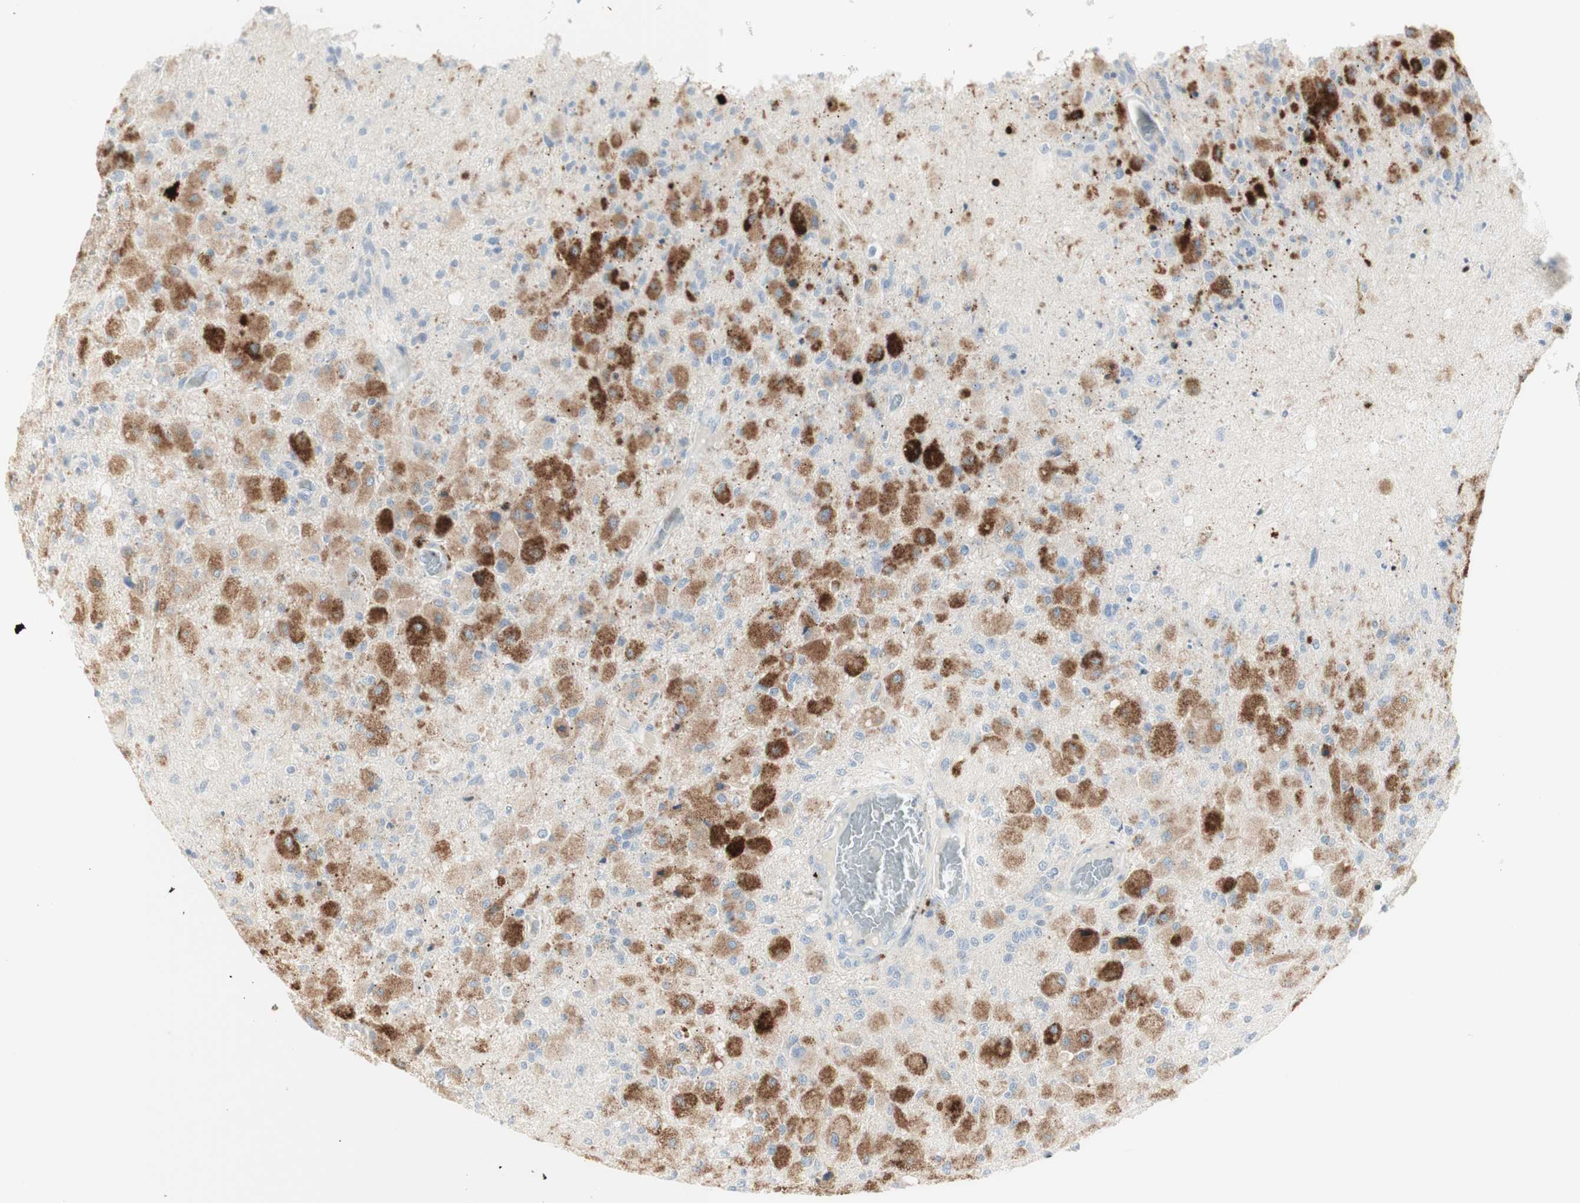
{"staining": {"intensity": "strong", "quantity": "25%-75%", "location": "cytoplasmic/membranous"}, "tissue": "glioma", "cell_type": "Tumor cells", "image_type": "cancer", "snomed": [{"axis": "morphology", "description": "Normal tissue, NOS"}, {"axis": "morphology", "description": "Glioma, malignant, High grade"}, {"axis": "topography", "description": "Cerebral cortex"}], "caption": "This histopathology image reveals malignant glioma (high-grade) stained with immunohistochemistry (IHC) to label a protein in brown. The cytoplasmic/membranous of tumor cells show strong positivity for the protein. Nuclei are counter-stained blue.", "gene": "MDK", "patient": {"sex": "male", "age": 77}}